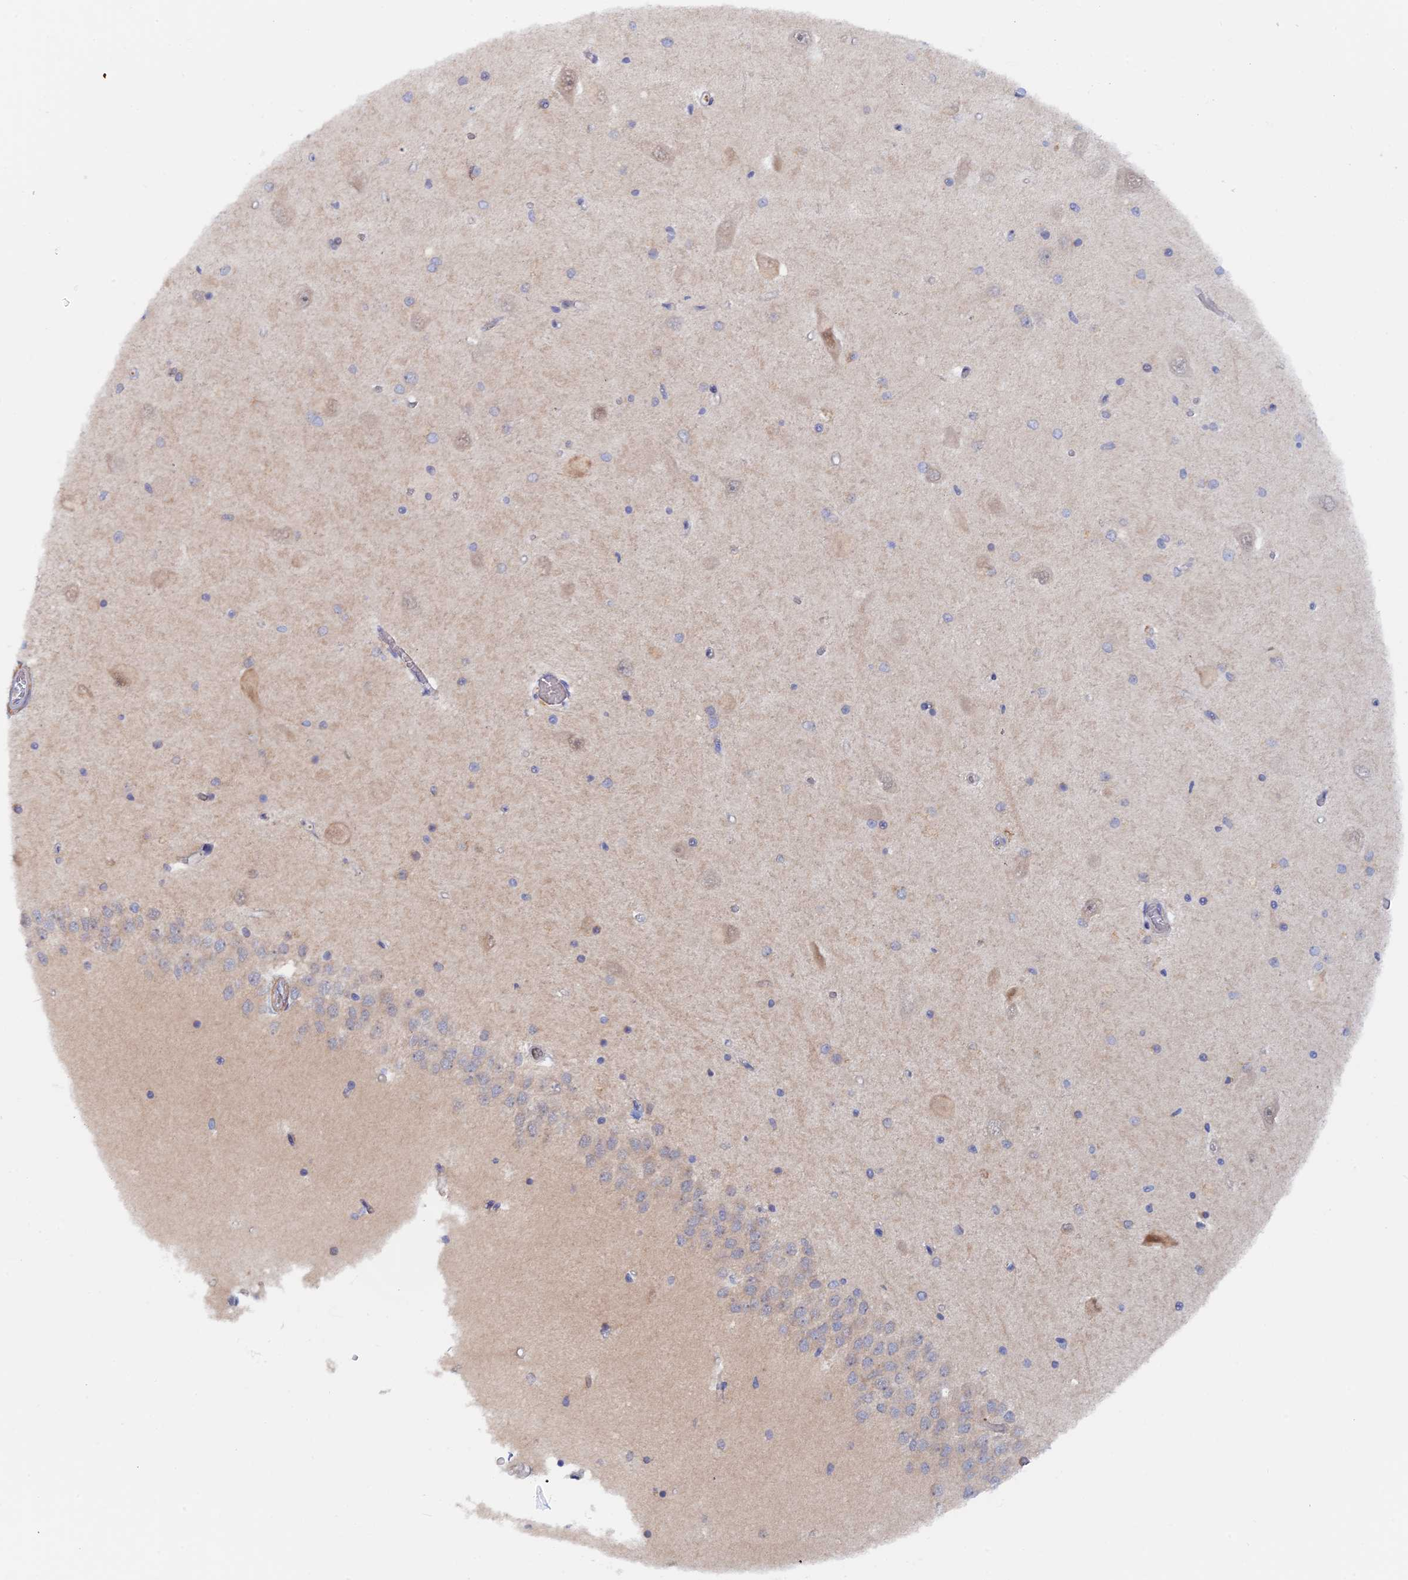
{"staining": {"intensity": "negative", "quantity": "none", "location": "none"}, "tissue": "hippocampus", "cell_type": "Glial cells", "image_type": "normal", "snomed": [{"axis": "morphology", "description": "Normal tissue, NOS"}, {"axis": "topography", "description": "Hippocampus"}], "caption": "Immunohistochemical staining of benign hippocampus shows no significant expression in glial cells.", "gene": "ELOVL6", "patient": {"sex": "male", "age": 45}}